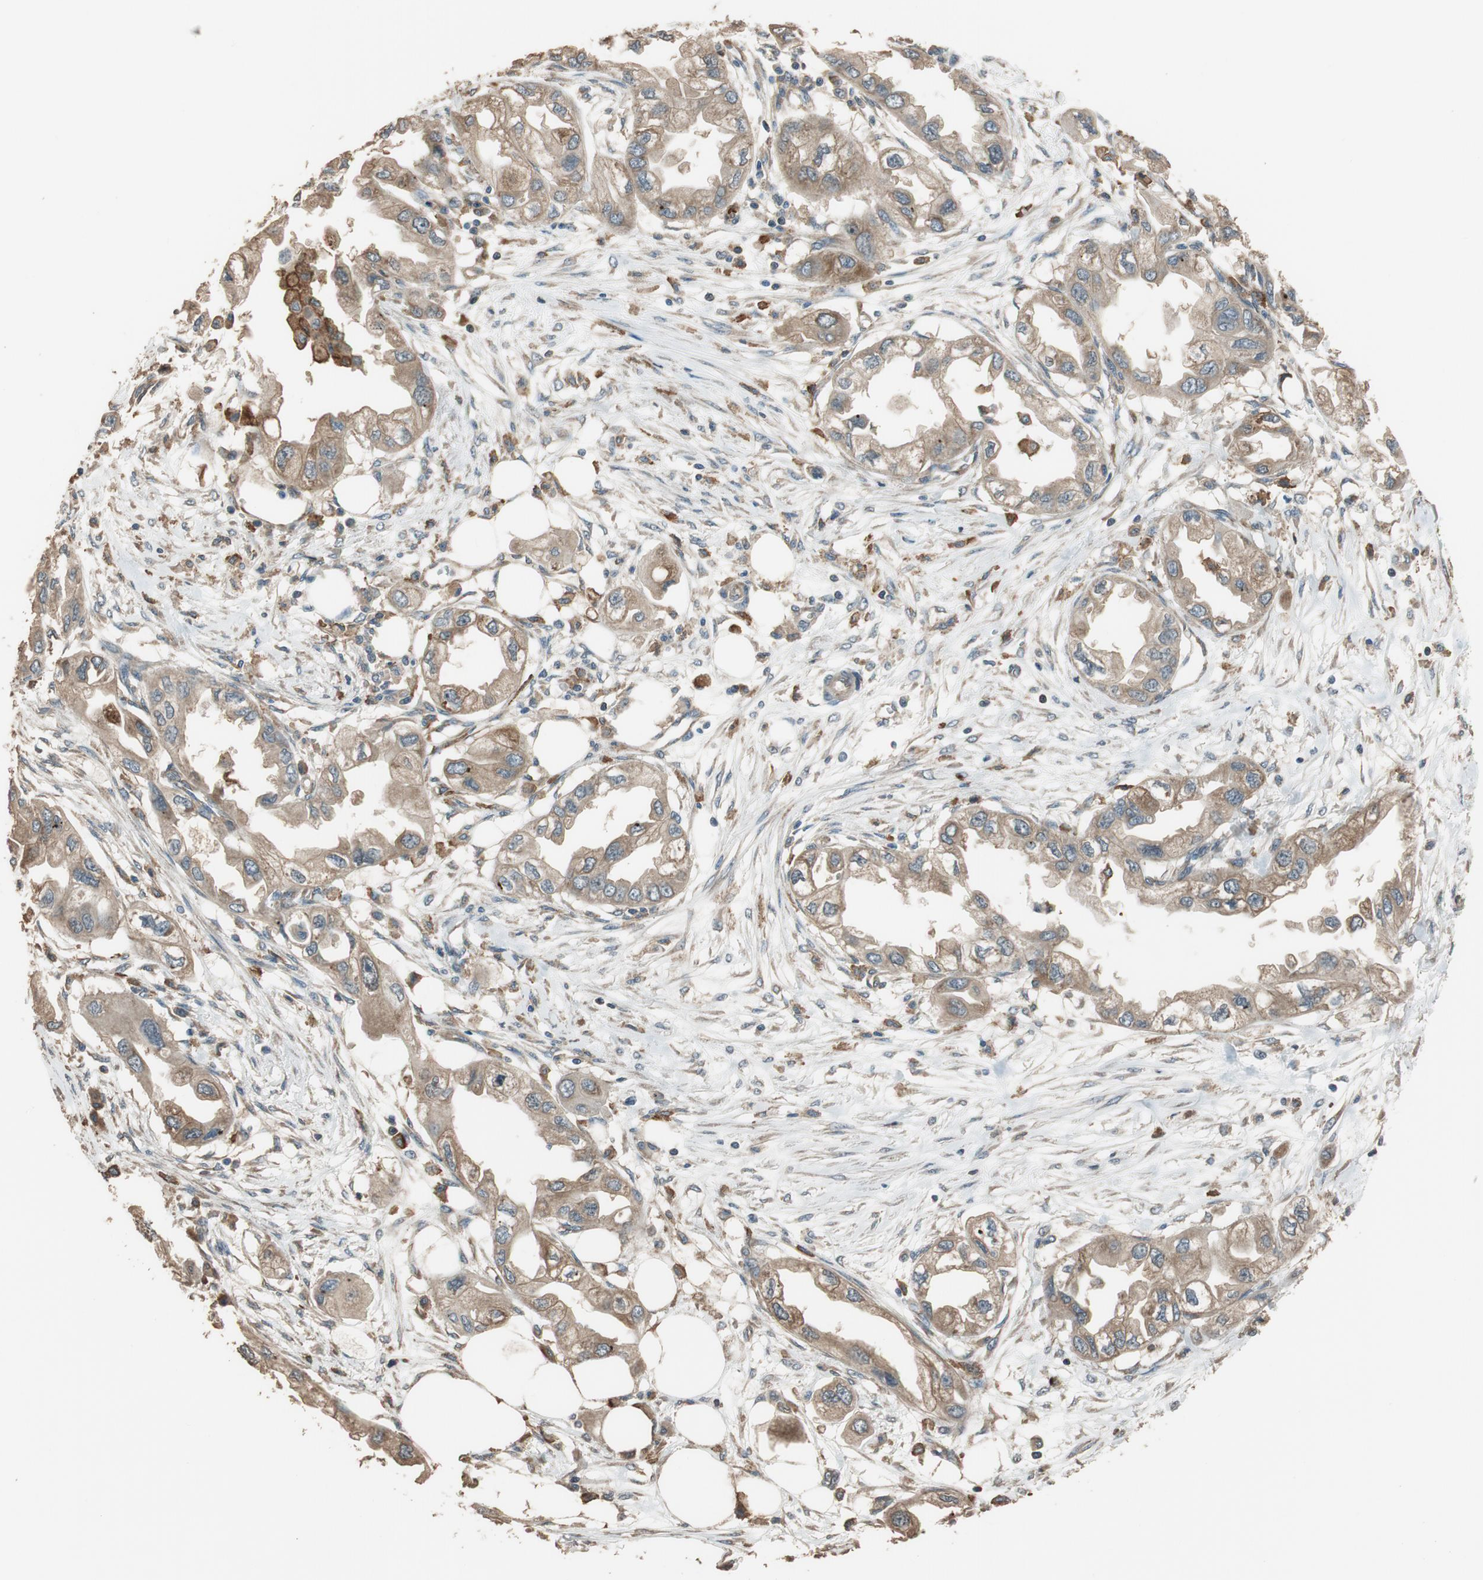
{"staining": {"intensity": "weak", "quantity": ">75%", "location": "cytoplasmic/membranous"}, "tissue": "endometrial cancer", "cell_type": "Tumor cells", "image_type": "cancer", "snomed": [{"axis": "morphology", "description": "Adenocarcinoma, NOS"}, {"axis": "topography", "description": "Endometrium"}], "caption": "Human endometrial cancer stained with a brown dye displays weak cytoplasmic/membranous positive positivity in about >75% of tumor cells.", "gene": "MST1R", "patient": {"sex": "female", "age": 67}}